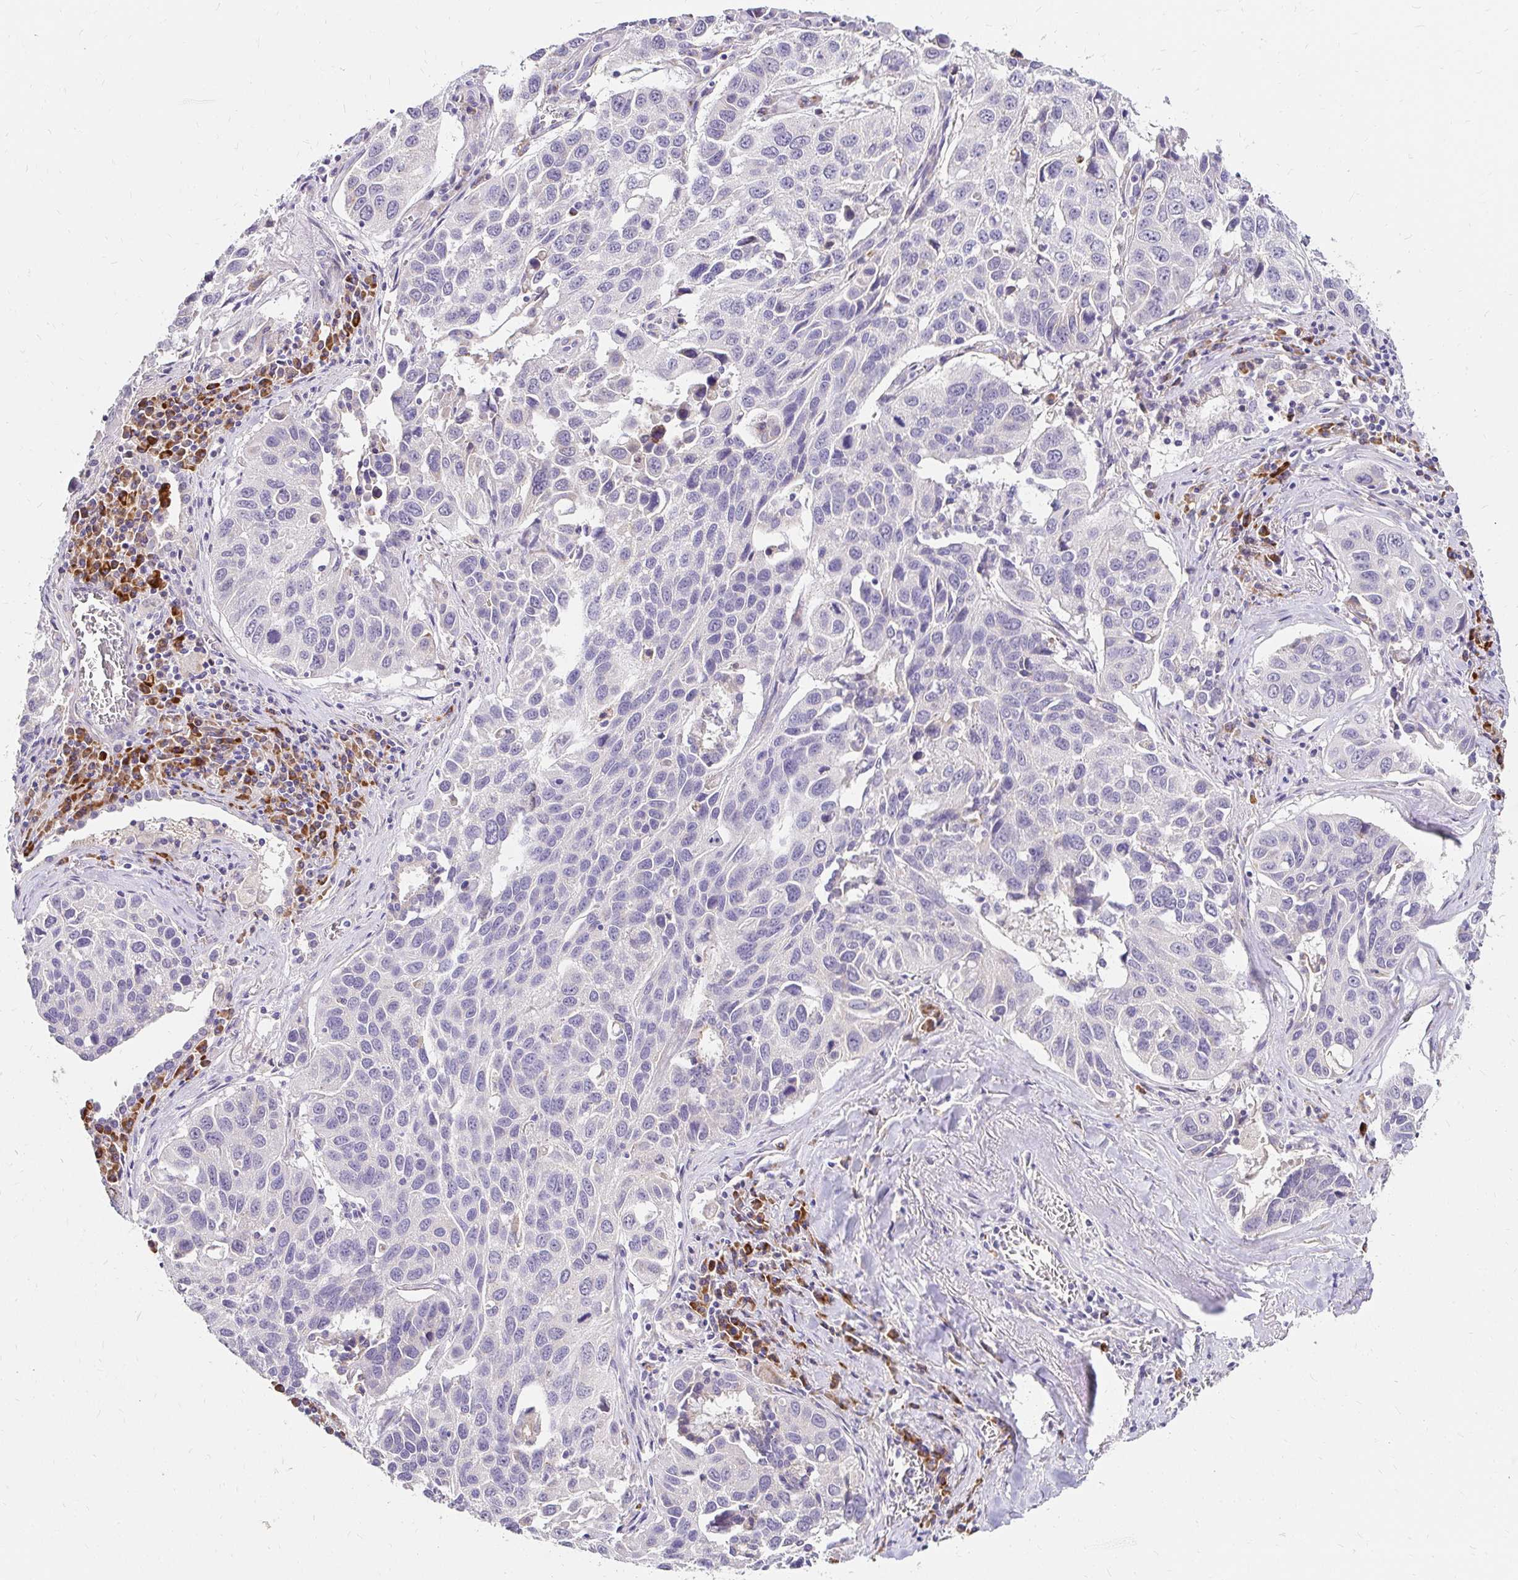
{"staining": {"intensity": "negative", "quantity": "none", "location": "none"}, "tissue": "lung cancer", "cell_type": "Tumor cells", "image_type": "cancer", "snomed": [{"axis": "morphology", "description": "Squamous cell carcinoma, NOS"}, {"axis": "topography", "description": "Lung"}], "caption": "Micrograph shows no significant protein expression in tumor cells of lung cancer (squamous cell carcinoma).", "gene": "PRIMA1", "patient": {"sex": "female", "age": 61}}